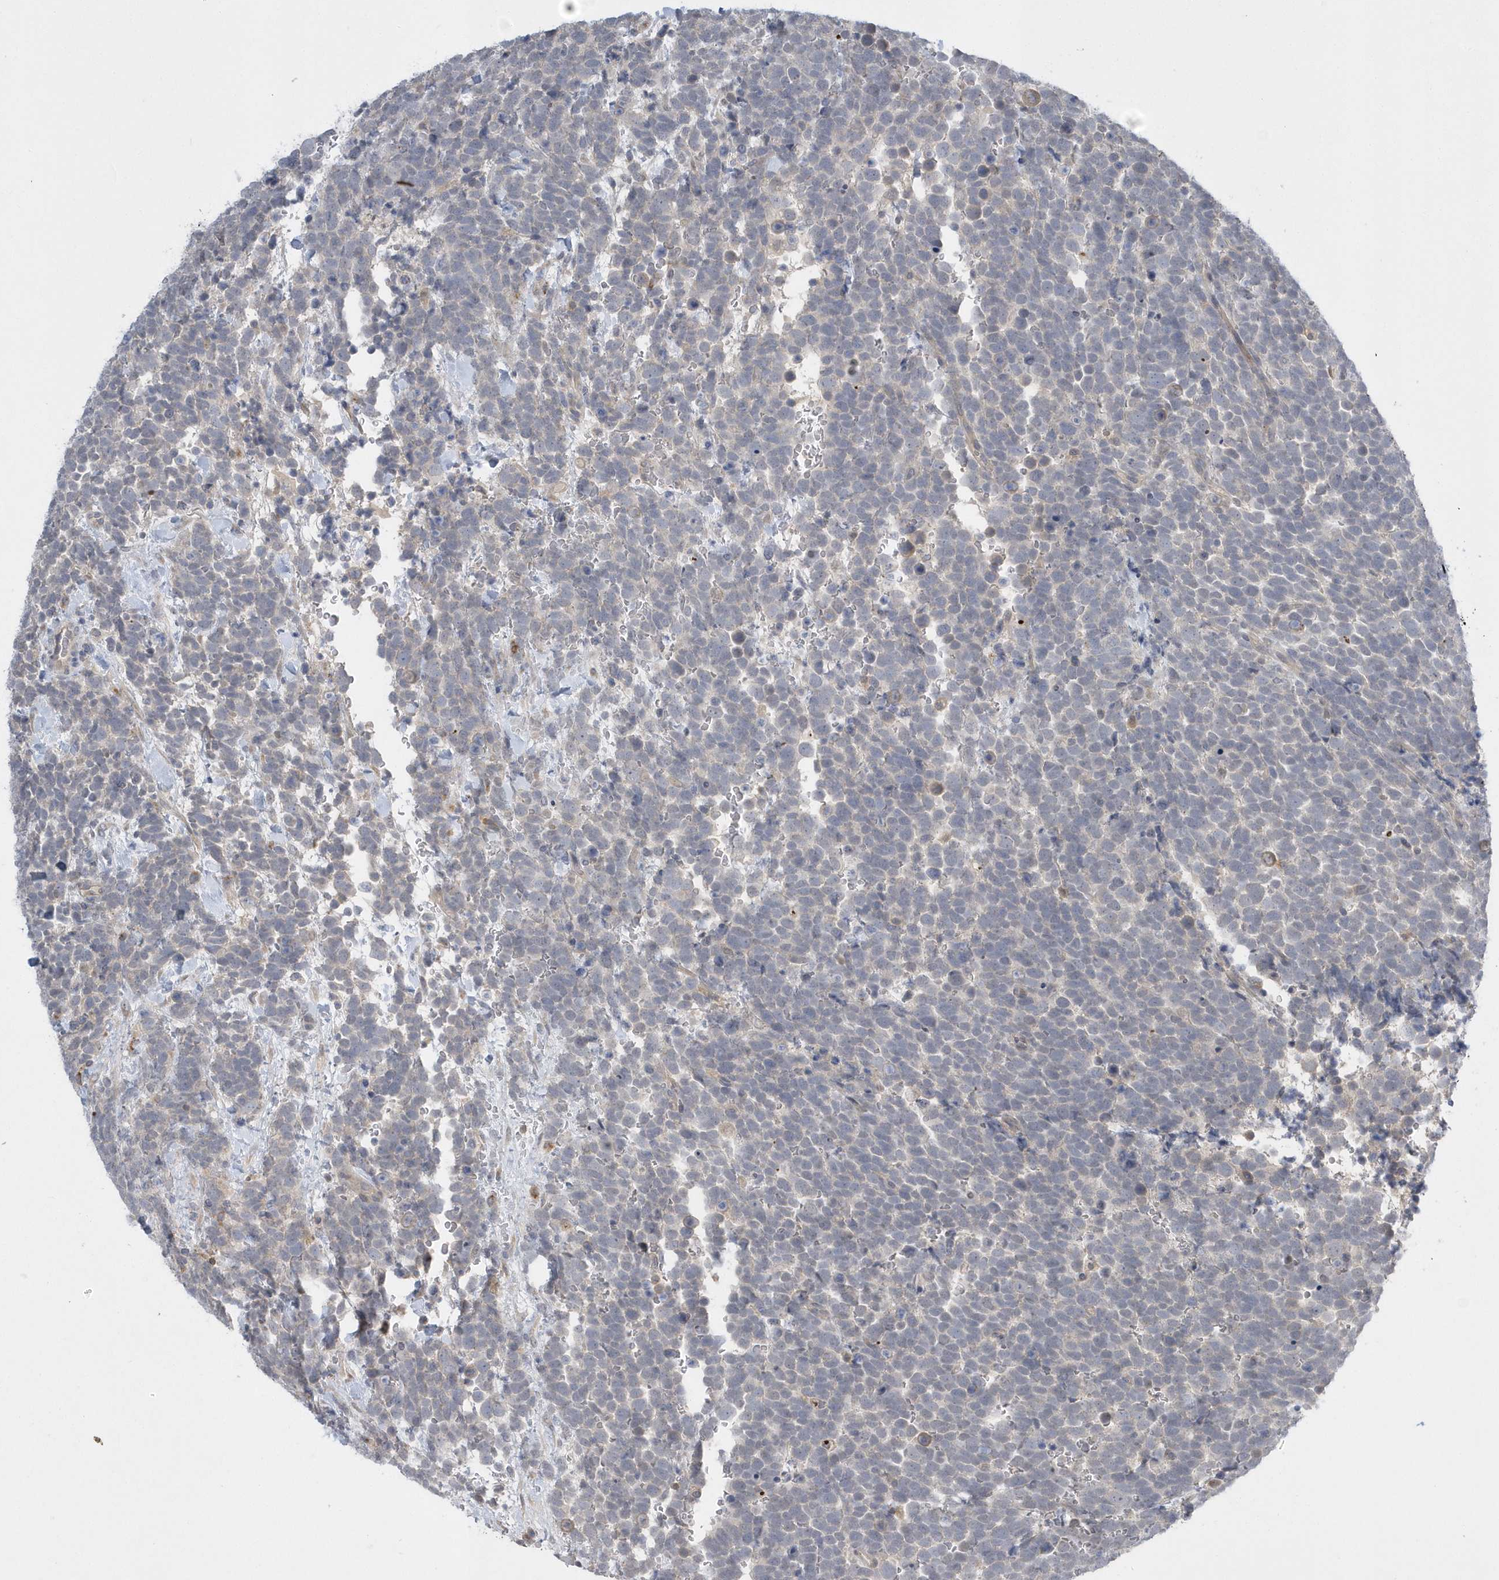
{"staining": {"intensity": "negative", "quantity": "none", "location": "none"}, "tissue": "urothelial cancer", "cell_type": "Tumor cells", "image_type": "cancer", "snomed": [{"axis": "morphology", "description": "Urothelial carcinoma, High grade"}, {"axis": "topography", "description": "Urinary bladder"}], "caption": "IHC histopathology image of neoplastic tissue: urothelial carcinoma (high-grade) stained with DAB (3,3'-diaminobenzidine) reveals no significant protein expression in tumor cells.", "gene": "ZC3H12D", "patient": {"sex": "female", "age": 82}}